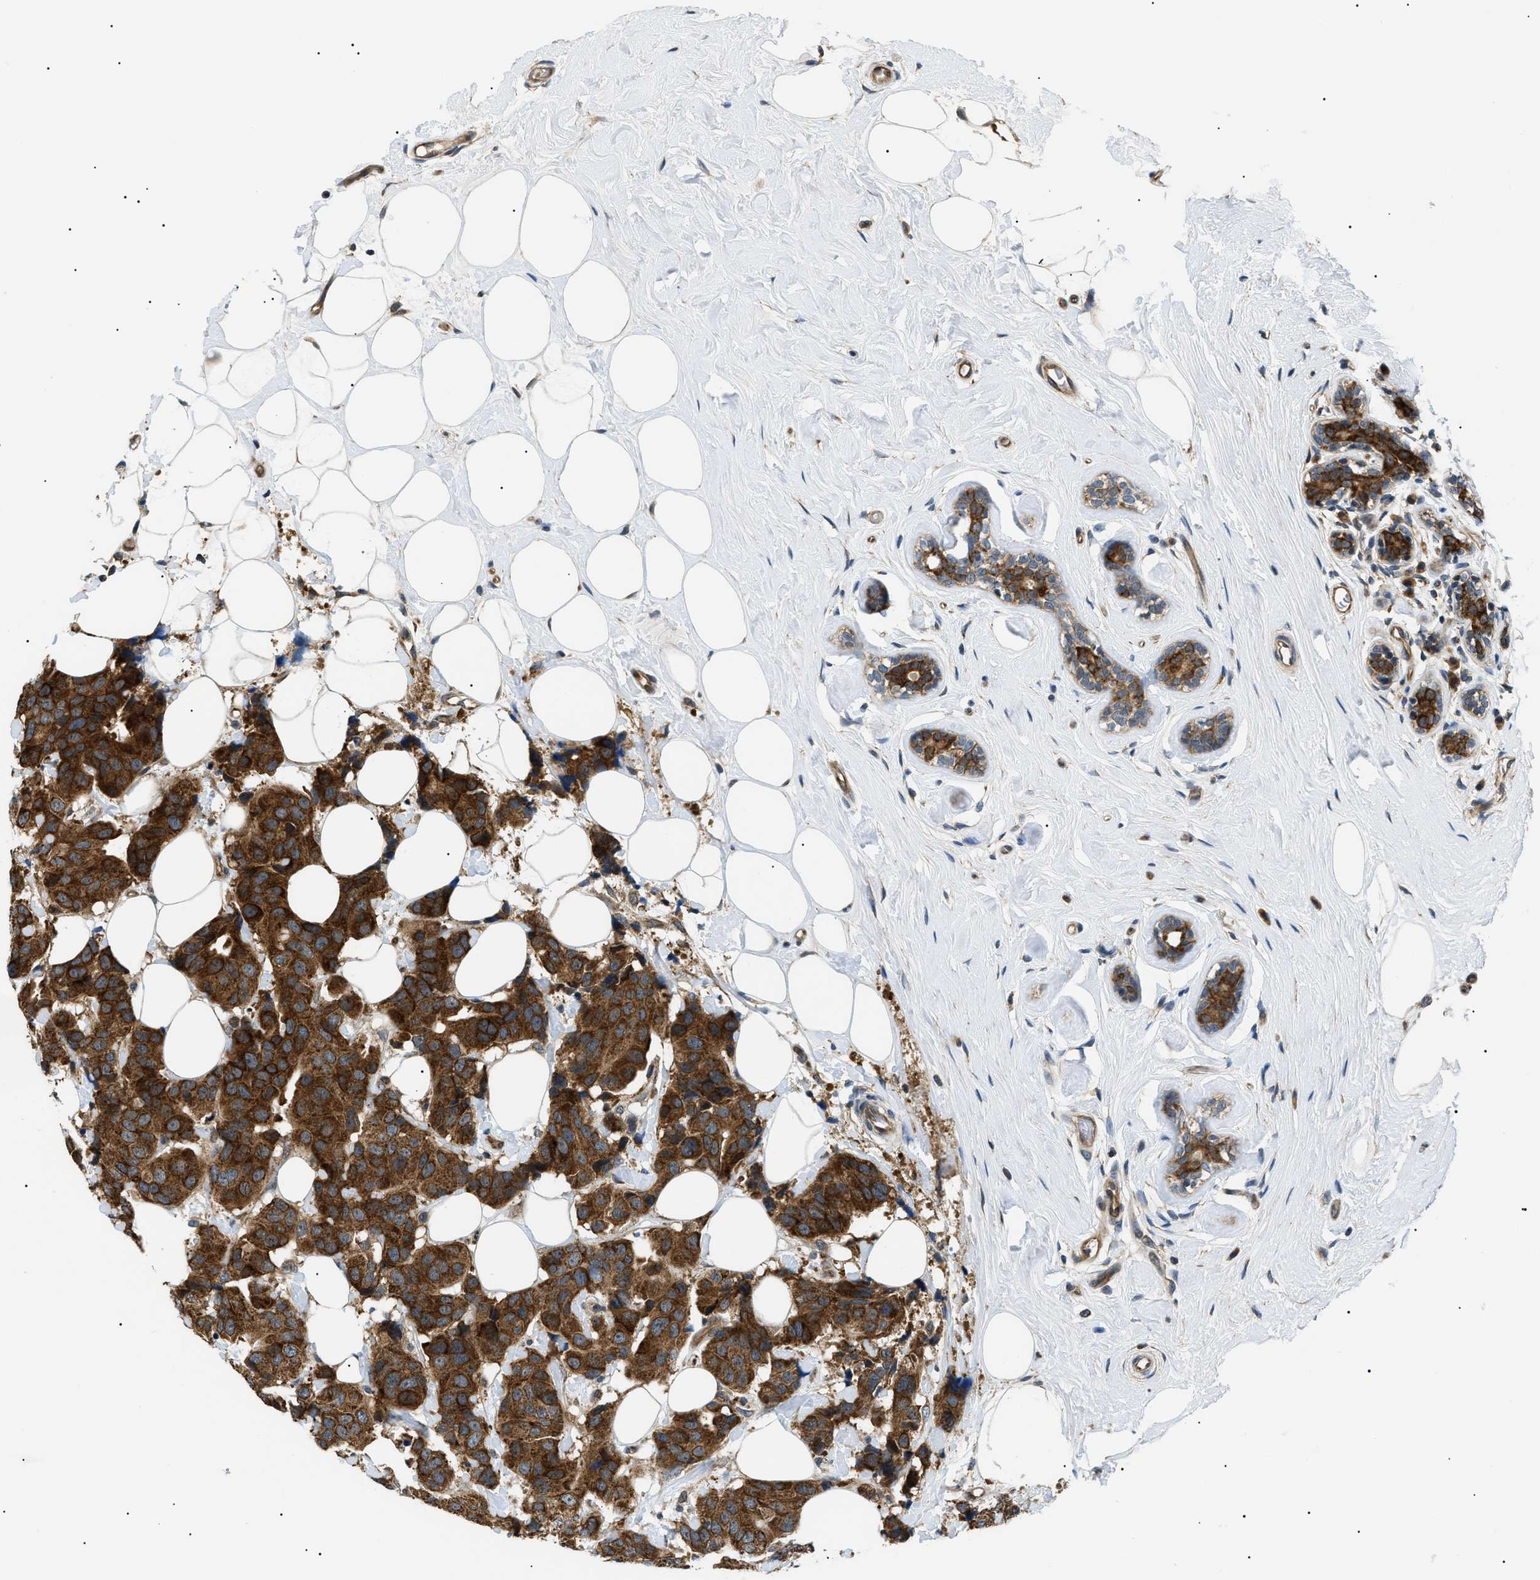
{"staining": {"intensity": "strong", "quantity": ">75%", "location": "cytoplasmic/membranous"}, "tissue": "breast cancer", "cell_type": "Tumor cells", "image_type": "cancer", "snomed": [{"axis": "morphology", "description": "Normal tissue, NOS"}, {"axis": "morphology", "description": "Duct carcinoma"}, {"axis": "topography", "description": "Breast"}], "caption": "This is a histology image of immunohistochemistry (IHC) staining of invasive ductal carcinoma (breast), which shows strong positivity in the cytoplasmic/membranous of tumor cells.", "gene": "SRPK1", "patient": {"sex": "female", "age": 39}}